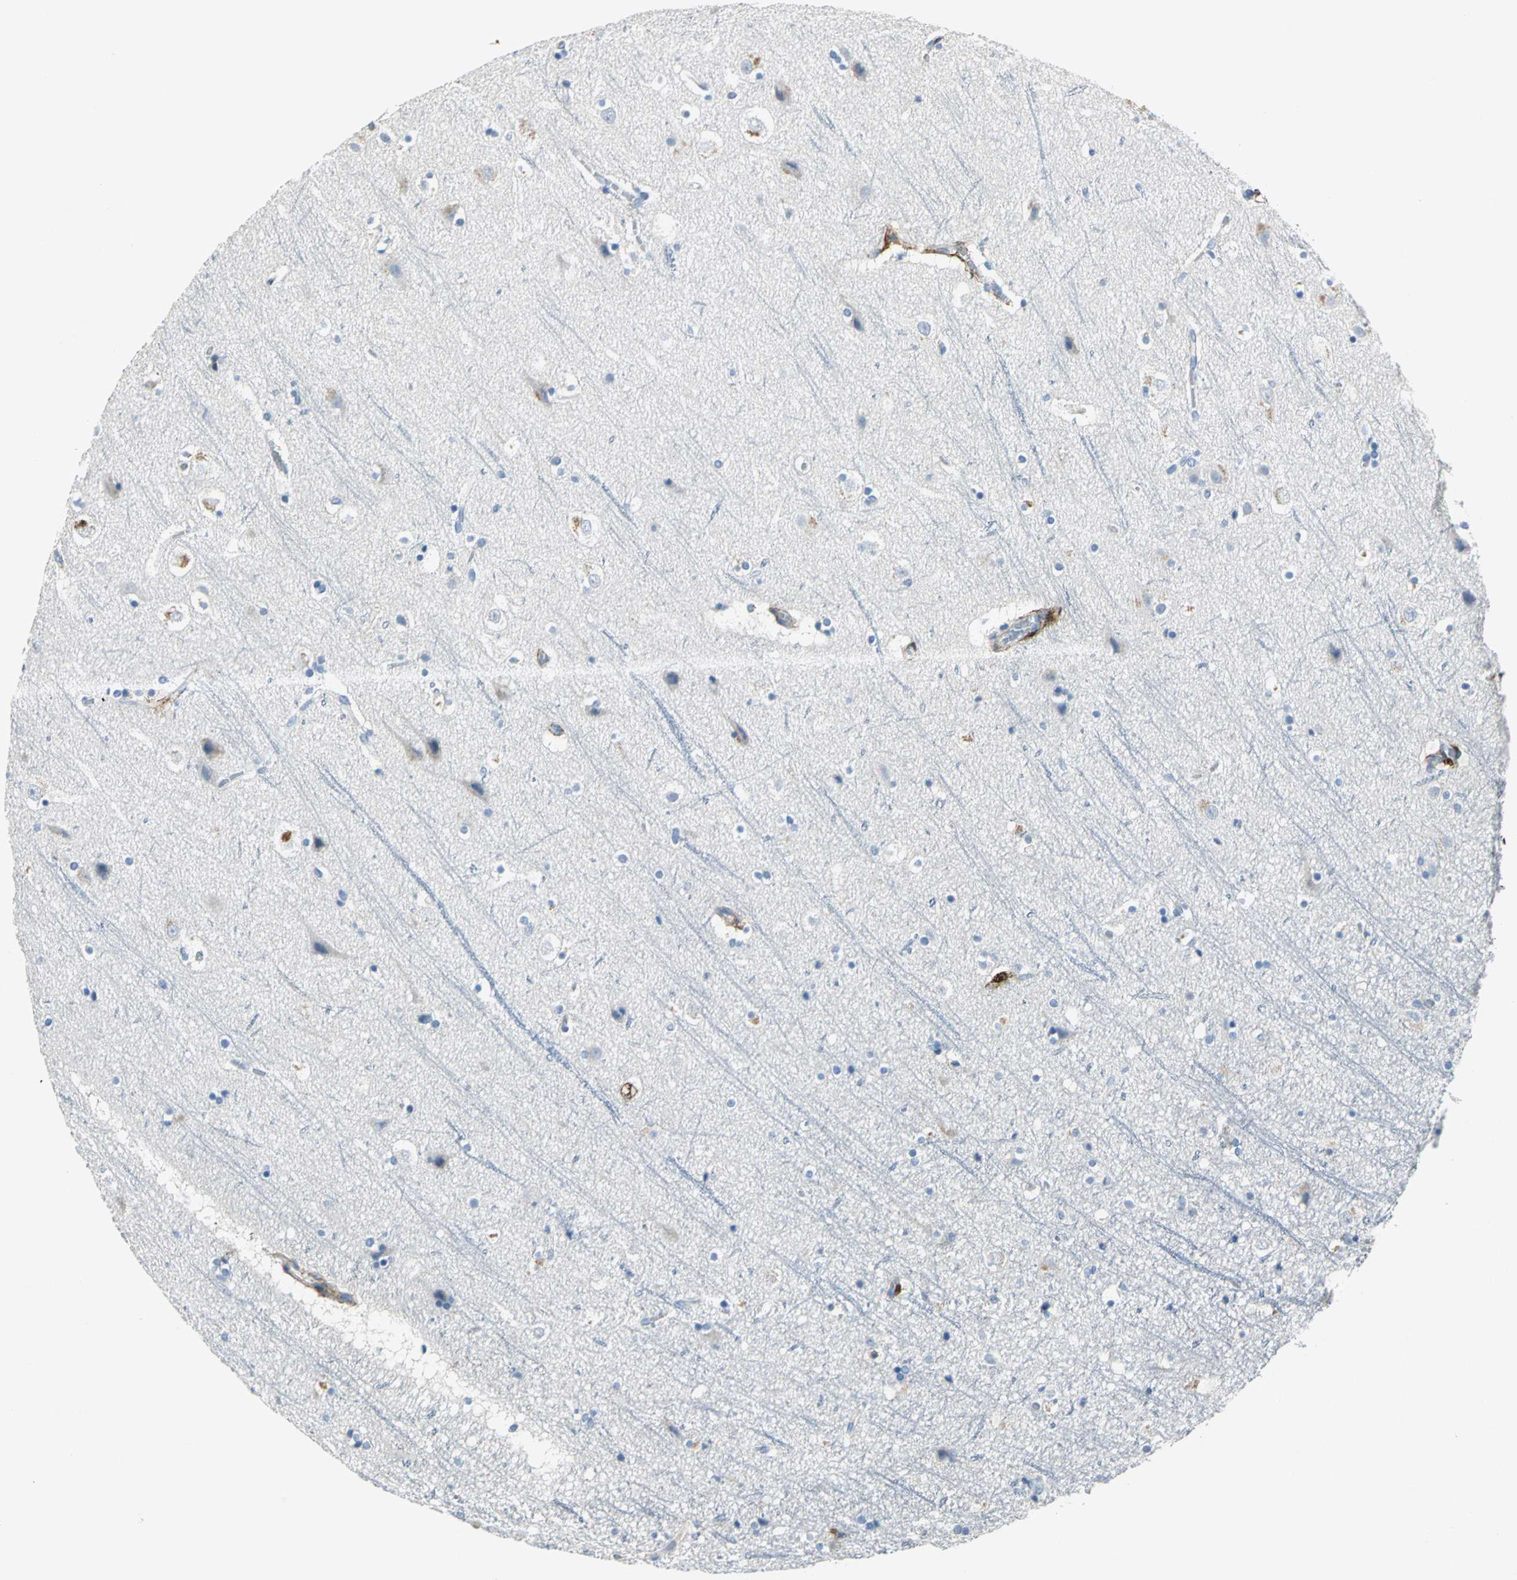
{"staining": {"intensity": "negative", "quantity": "none", "location": "none"}, "tissue": "cerebral cortex", "cell_type": "Endothelial cells", "image_type": "normal", "snomed": [{"axis": "morphology", "description": "Normal tissue, NOS"}, {"axis": "topography", "description": "Cerebral cortex"}], "caption": "DAB immunohistochemical staining of normal human cerebral cortex demonstrates no significant positivity in endothelial cells.", "gene": "EFNB3", "patient": {"sex": "male", "age": 45}}